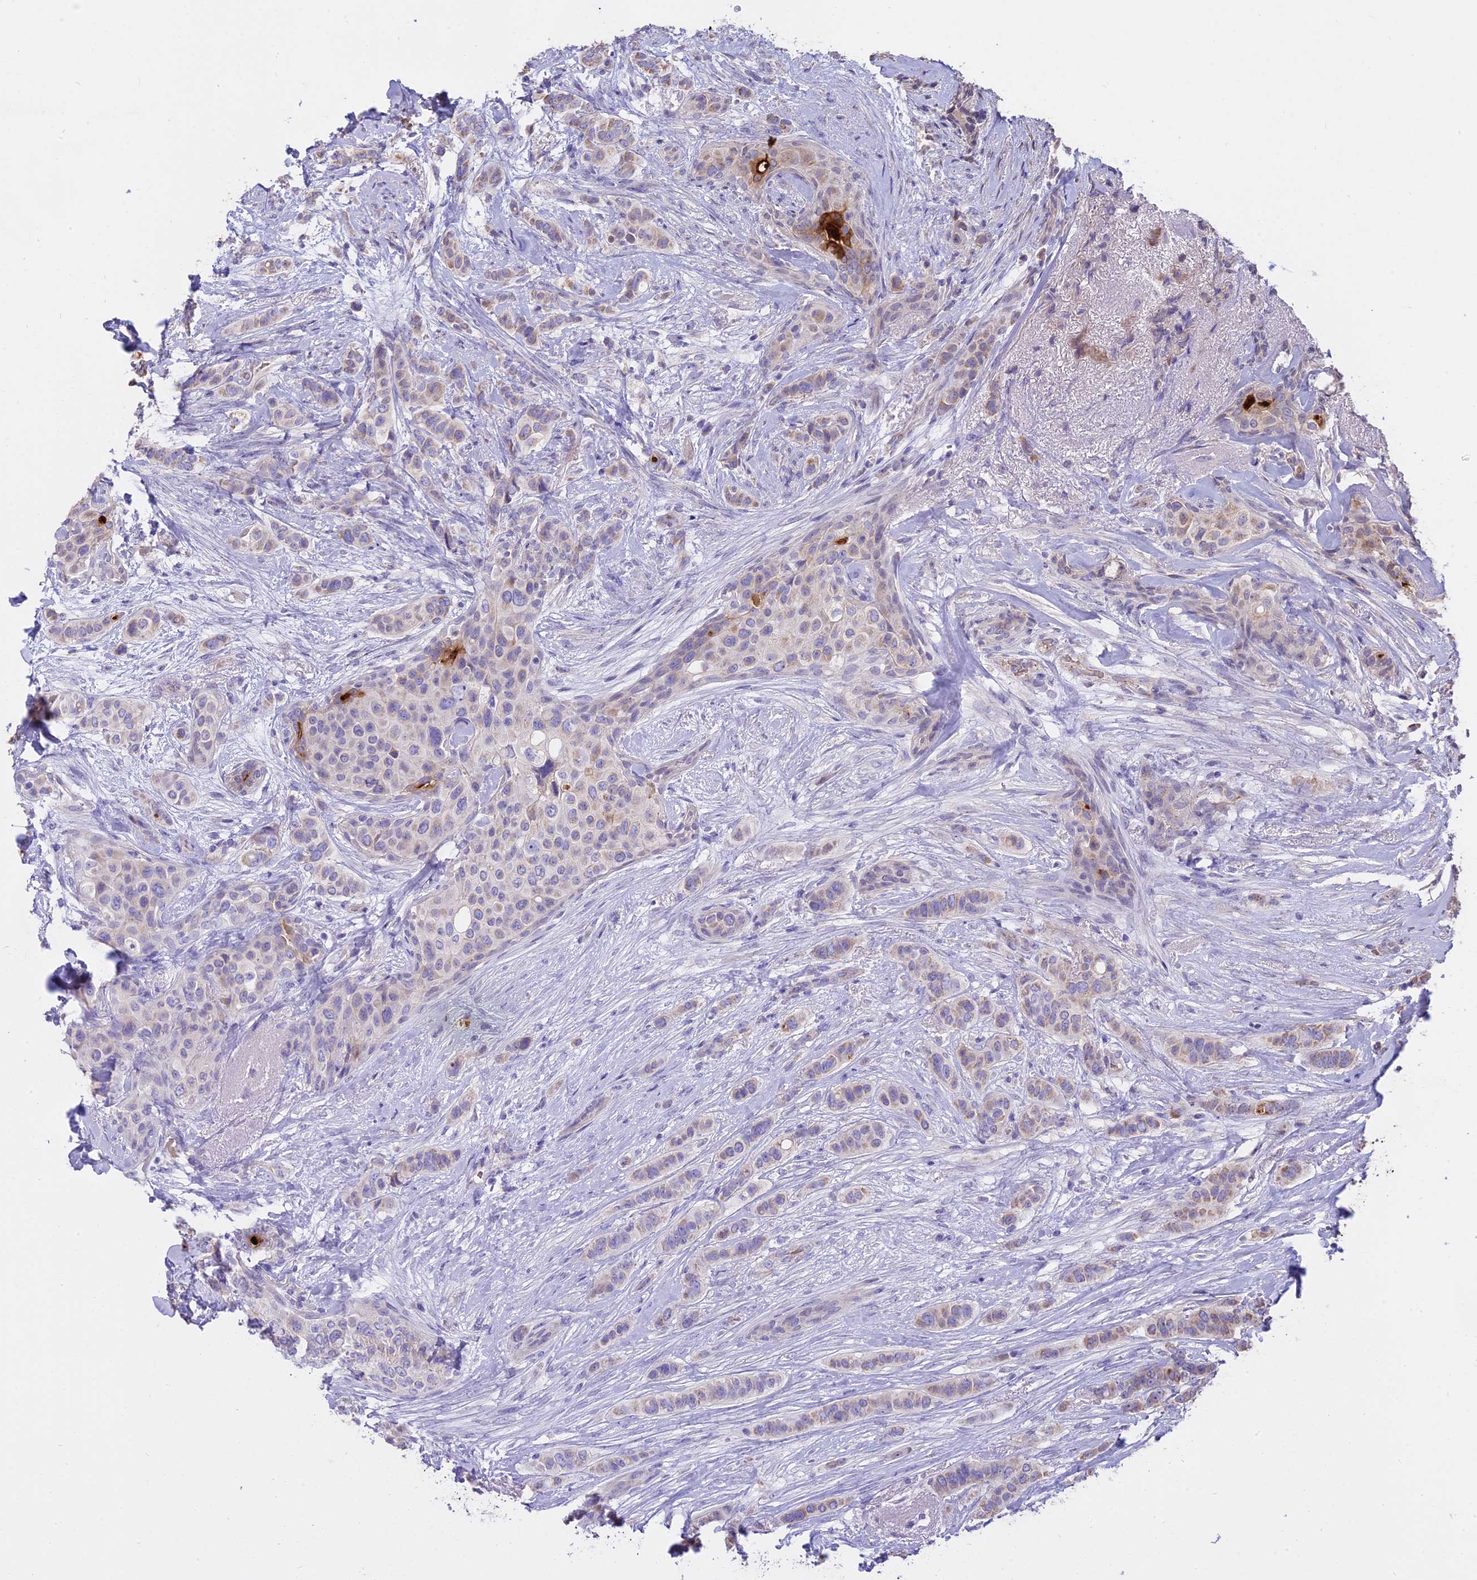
{"staining": {"intensity": "weak", "quantity": "<25%", "location": "cytoplasmic/membranous"}, "tissue": "breast cancer", "cell_type": "Tumor cells", "image_type": "cancer", "snomed": [{"axis": "morphology", "description": "Lobular carcinoma"}, {"axis": "topography", "description": "Breast"}], "caption": "DAB immunohistochemical staining of human breast cancer reveals no significant staining in tumor cells.", "gene": "WFDC2", "patient": {"sex": "female", "age": 51}}